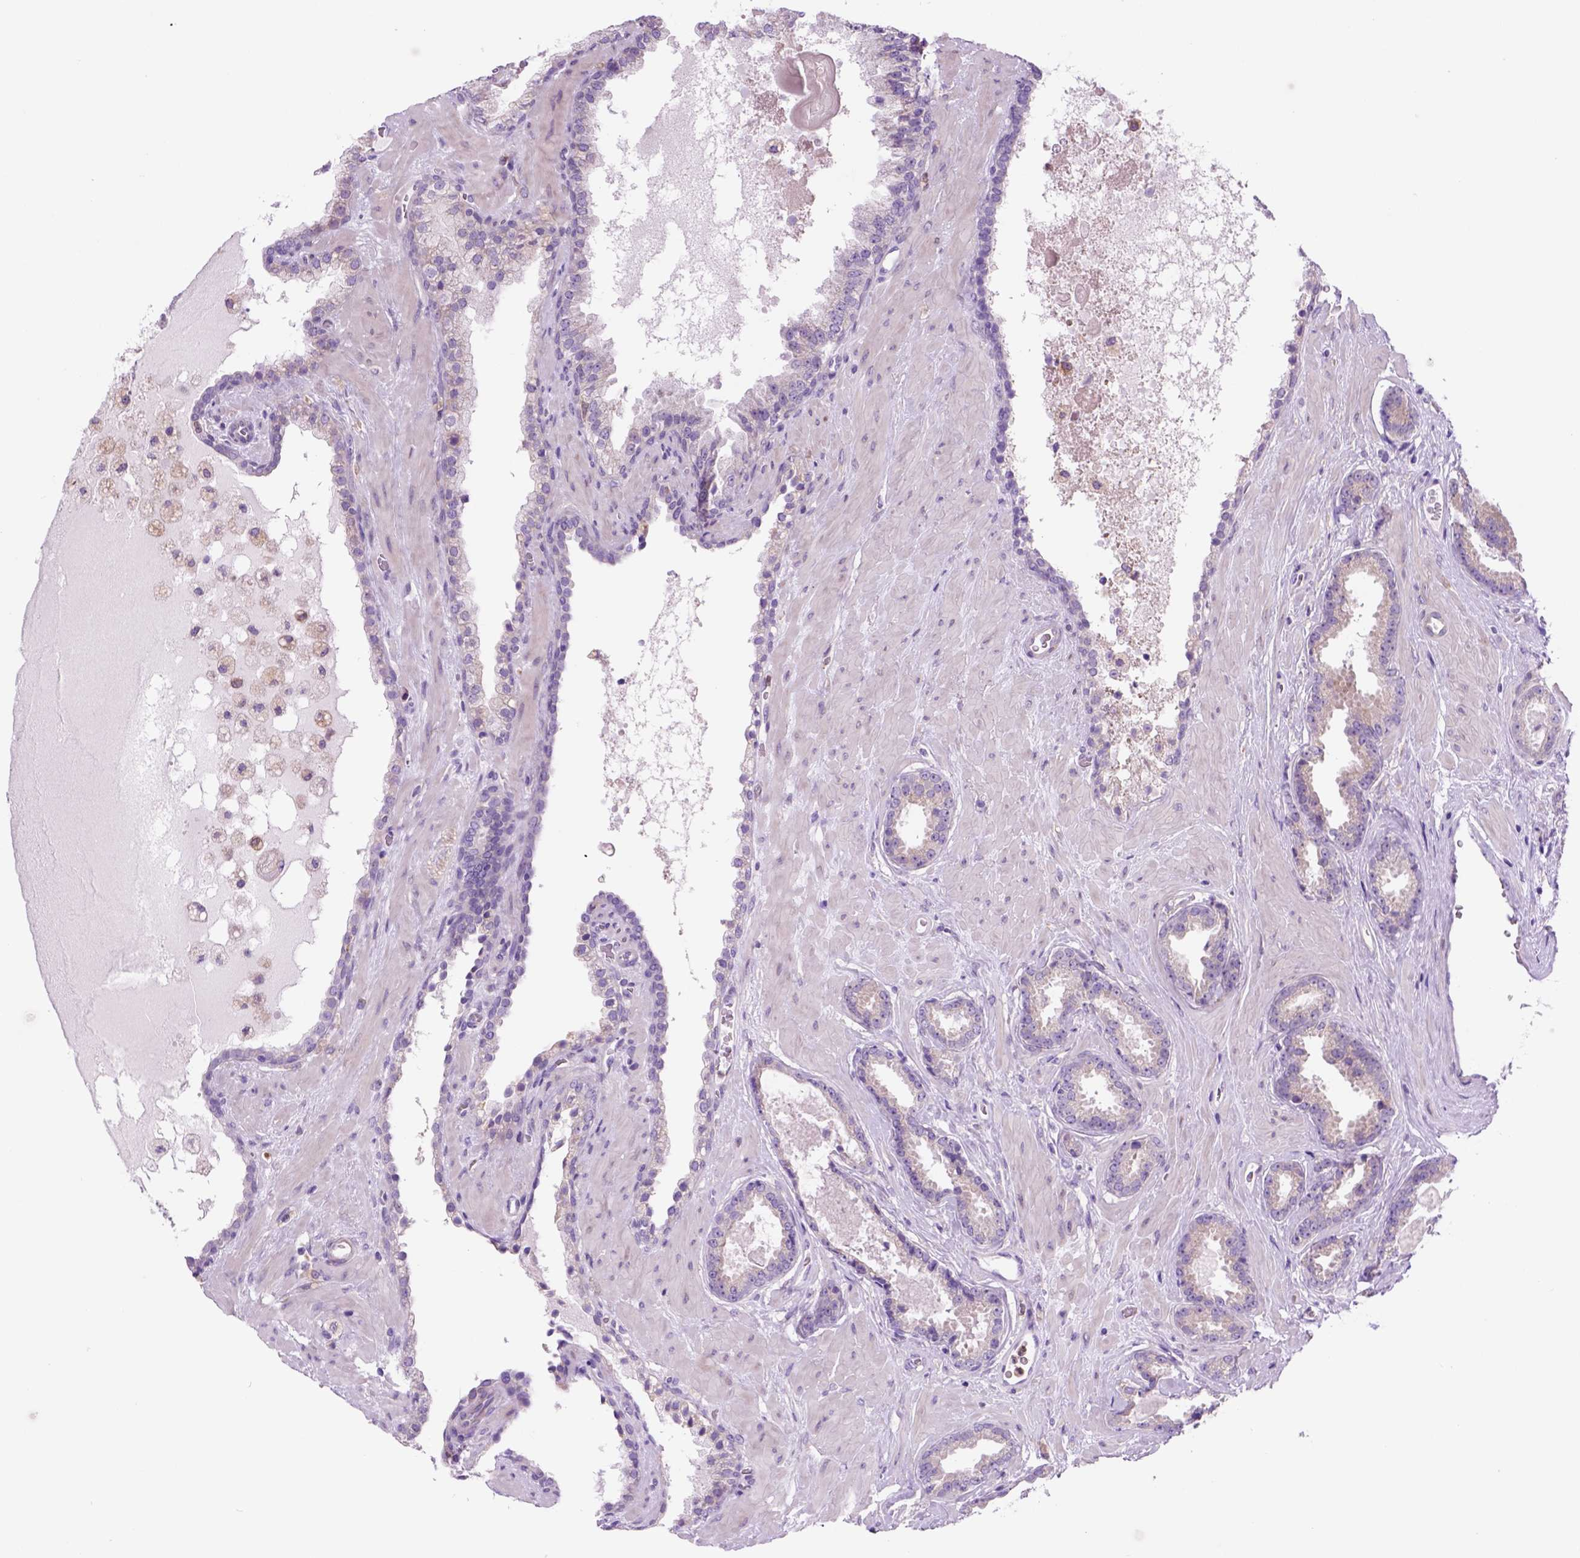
{"staining": {"intensity": "negative", "quantity": "none", "location": "none"}, "tissue": "prostate cancer", "cell_type": "Tumor cells", "image_type": "cancer", "snomed": [{"axis": "morphology", "description": "Adenocarcinoma, Low grade"}, {"axis": "topography", "description": "Prostate"}], "caption": "An image of prostate adenocarcinoma (low-grade) stained for a protein displays no brown staining in tumor cells. (Immunohistochemistry (ihc), brightfield microscopy, high magnification).", "gene": "PIAS3", "patient": {"sex": "male", "age": 62}}